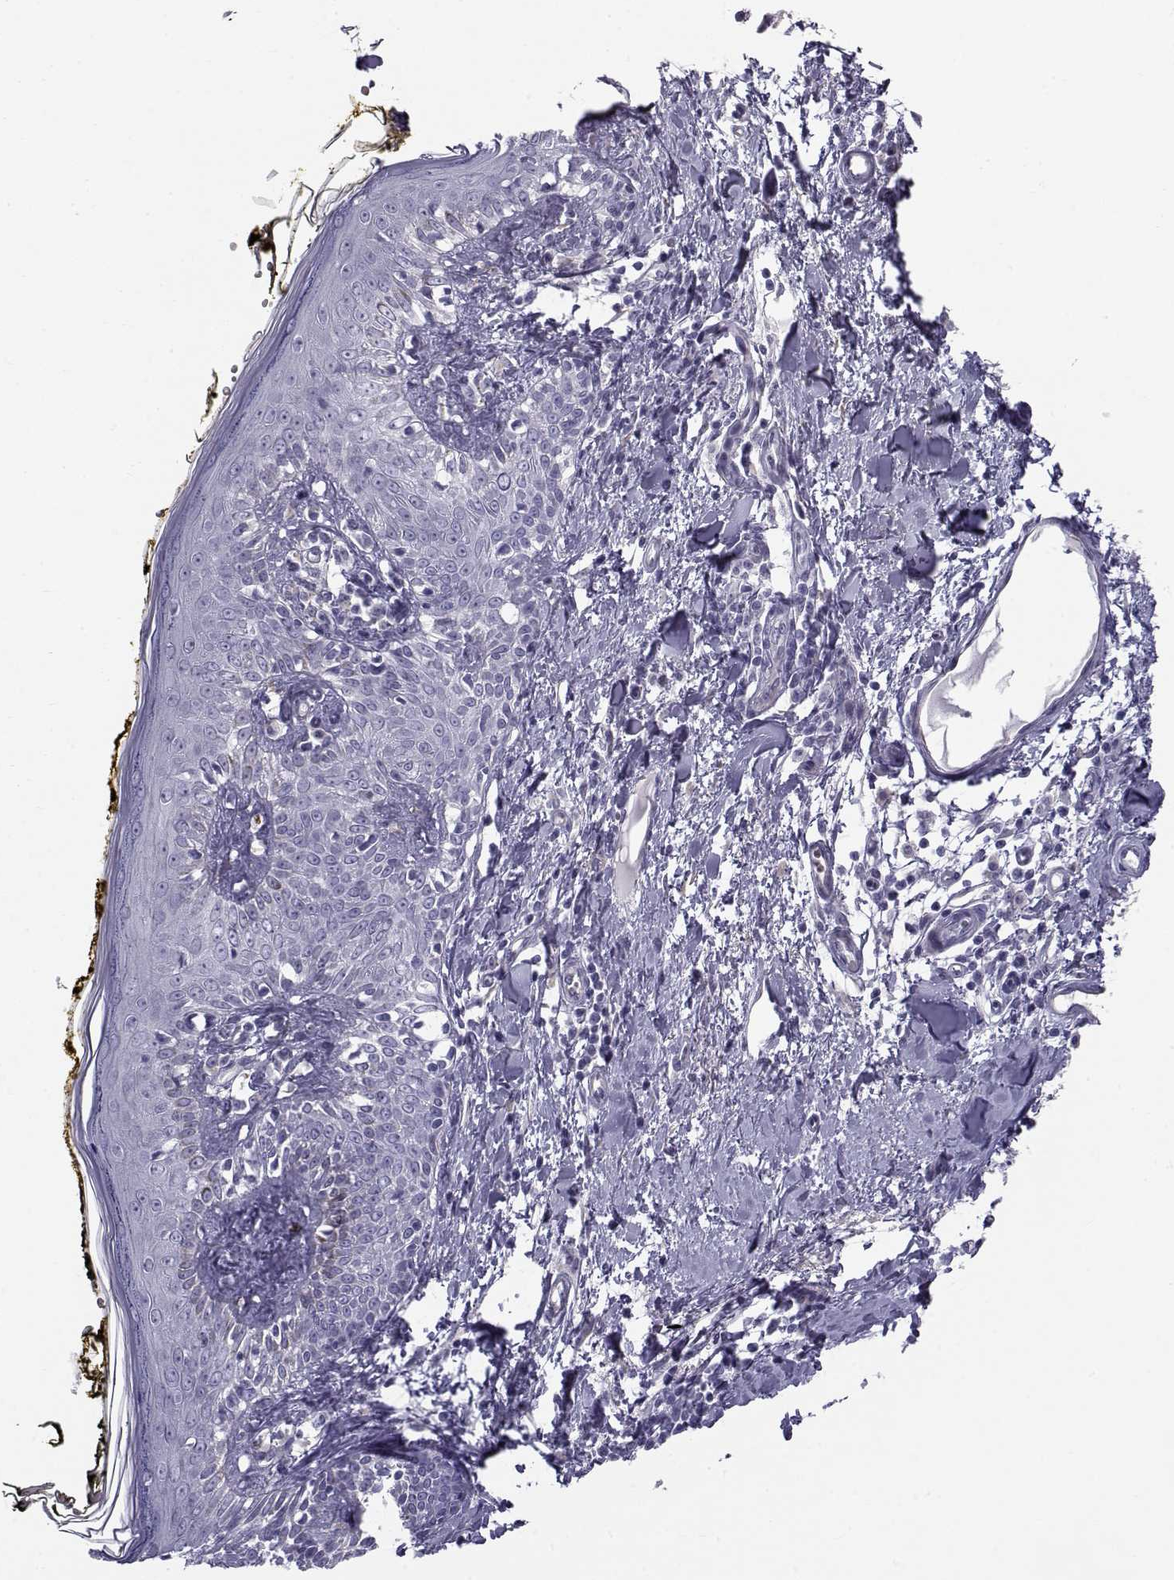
{"staining": {"intensity": "negative", "quantity": "none", "location": "none"}, "tissue": "skin", "cell_type": "Fibroblasts", "image_type": "normal", "snomed": [{"axis": "morphology", "description": "Normal tissue, NOS"}, {"axis": "topography", "description": "Skin"}], "caption": "High power microscopy histopathology image of an immunohistochemistry micrograph of unremarkable skin, revealing no significant positivity in fibroblasts. (DAB (3,3'-diaminobenzidine) immunohistochemistry (IHC) with hematoxylin counter stain).", "gene": "RNASE12", "patient": {"sex": "male", "age": 76}}